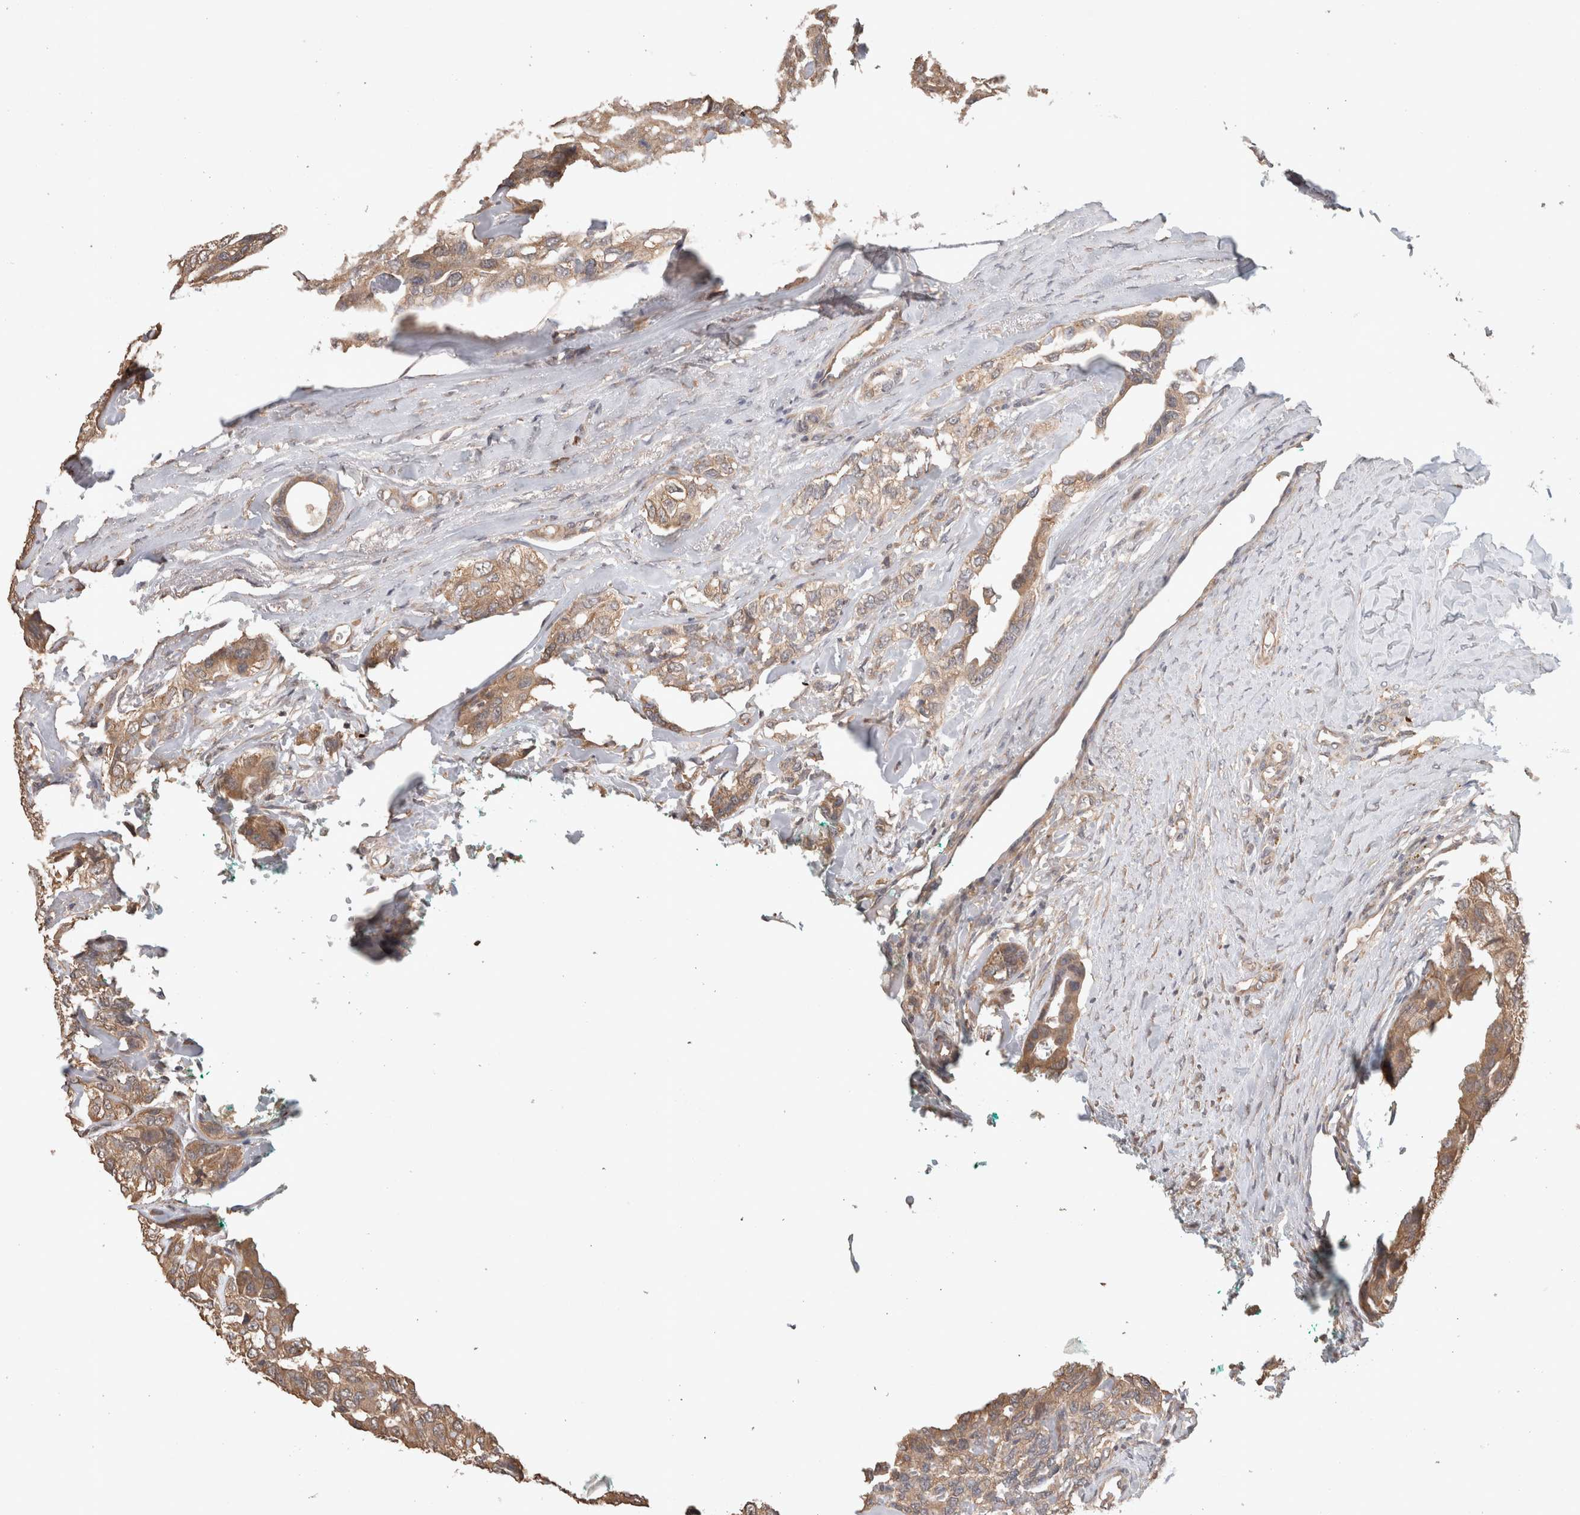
{"staining": {"intensity": "moderate", "quantity": ">75%", "location": "cytoplasmic/membranous"}, "tissue": "head and neck cancer", "cell_type": "Tumor cells", "image_type": "cancer", "snomed": [{"axis": "morphology", "description": "Adenocarcinoma, NOS"}, {"axis": "topography", "description": "Salivary gland, NOS"}, {"axis": "topography", "description": "Head-Neck"}], "caption": "Protein staining of adenocarcinoma (head and neck) tissue reveals moderate cytoplasmic/membranous expression in about >75% of tumor cells.", "gene": "HROB", "patient": {"sex": "female", "age": 76}}